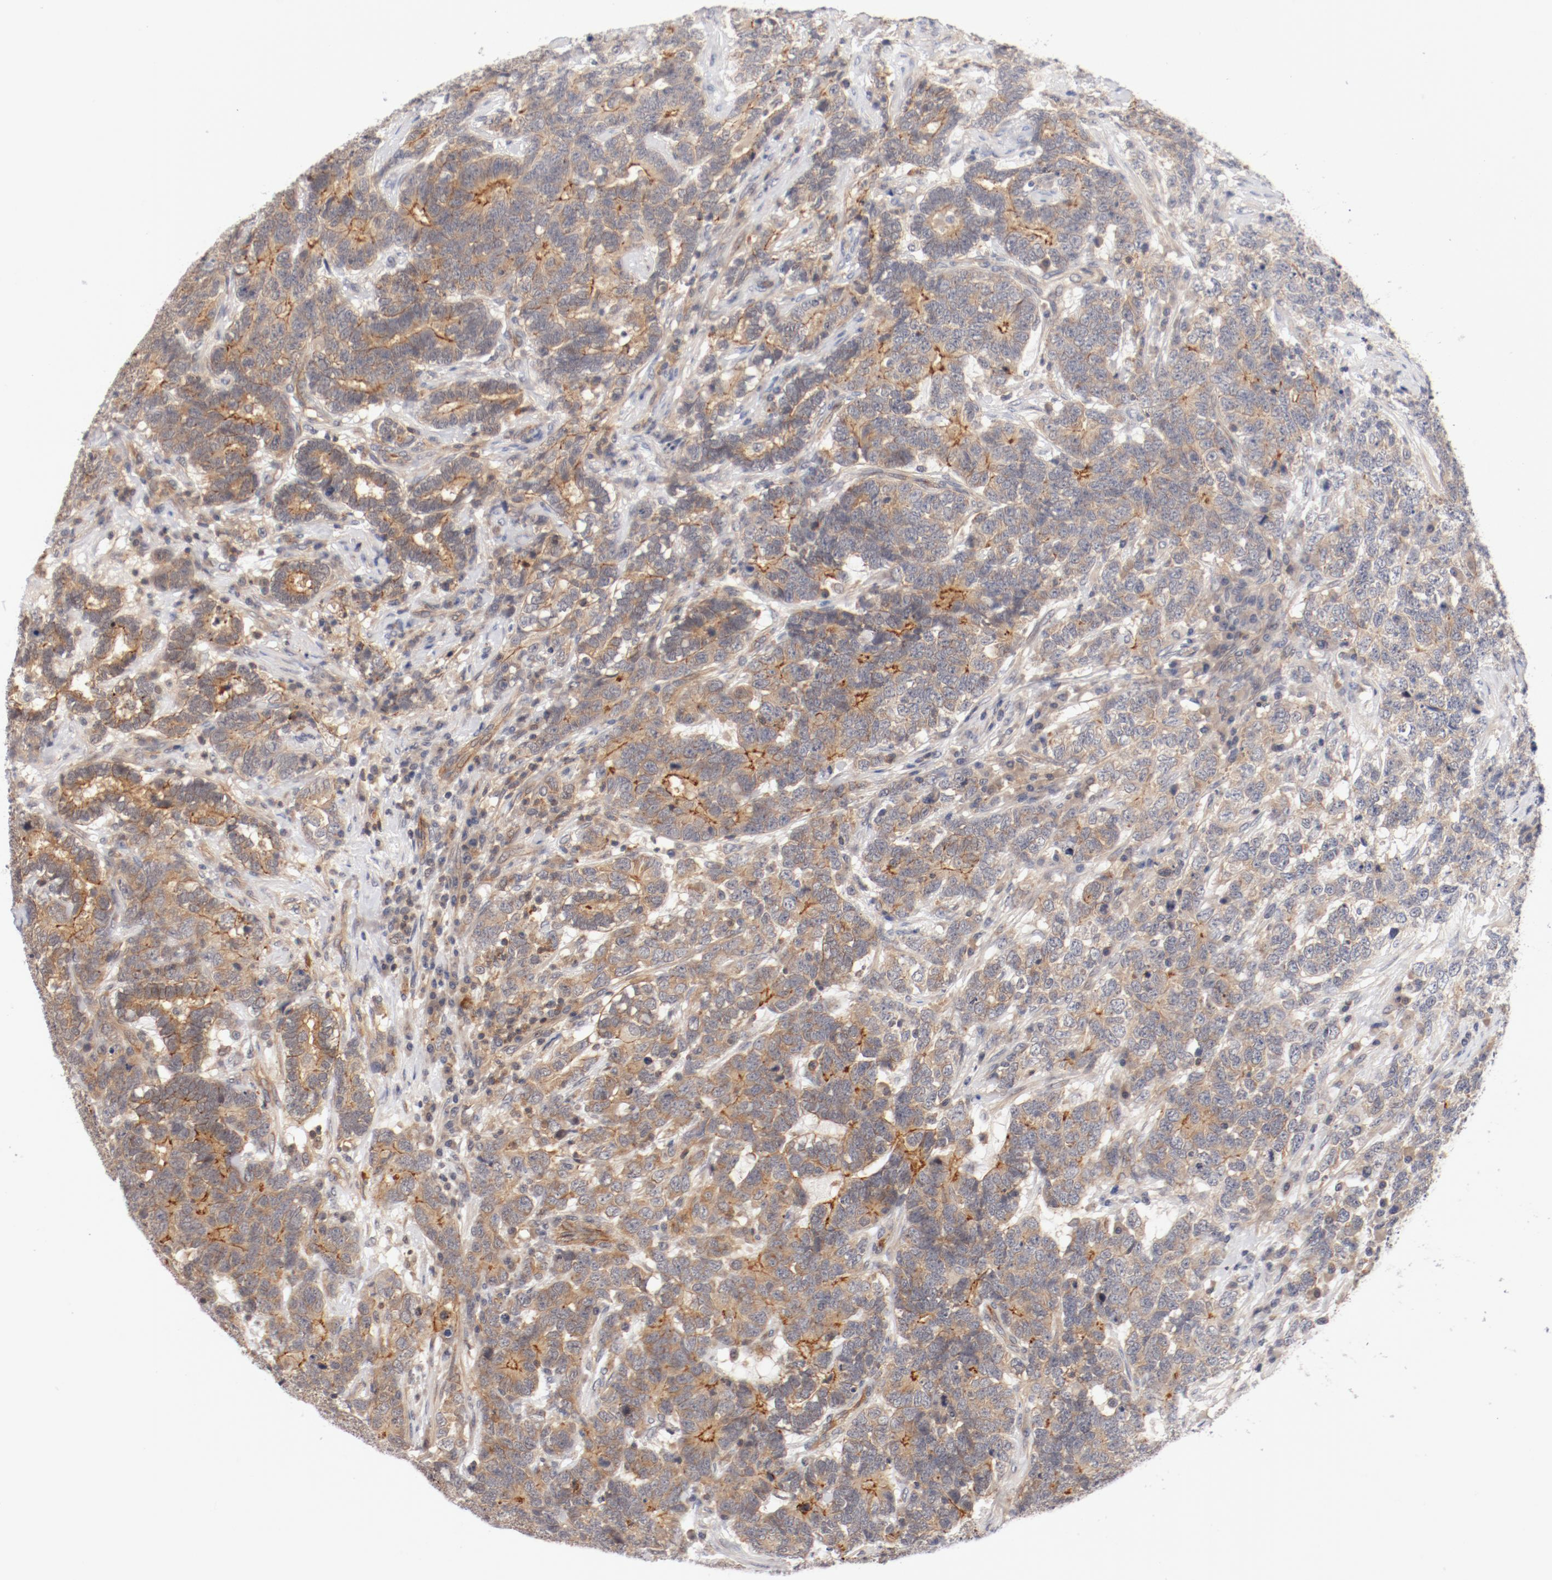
{"staining": {"intensity": "moderate", "quantity": "25%-75%", "location": "cytoplasmic/membranous"}, "tissue": "testis cancer", "cell_type": "Tumor cells", "image_type": "cancer", "snomed": [{"axis": "morphology", "description": "Carcinoma, Embryonal, NOS"}, {"axis": "topography", "description": "Testis"}], "caption": "Moderate cytoplasmic/membranous positivity is appreciated in about 25%-75% of tumor cells in testis embryonal carcinoma. (DAB IHC, brown staining for protein, blue staining for nuclei).", "gene": "ZNF267", "patient": {"sex": "male", "age": 26}}